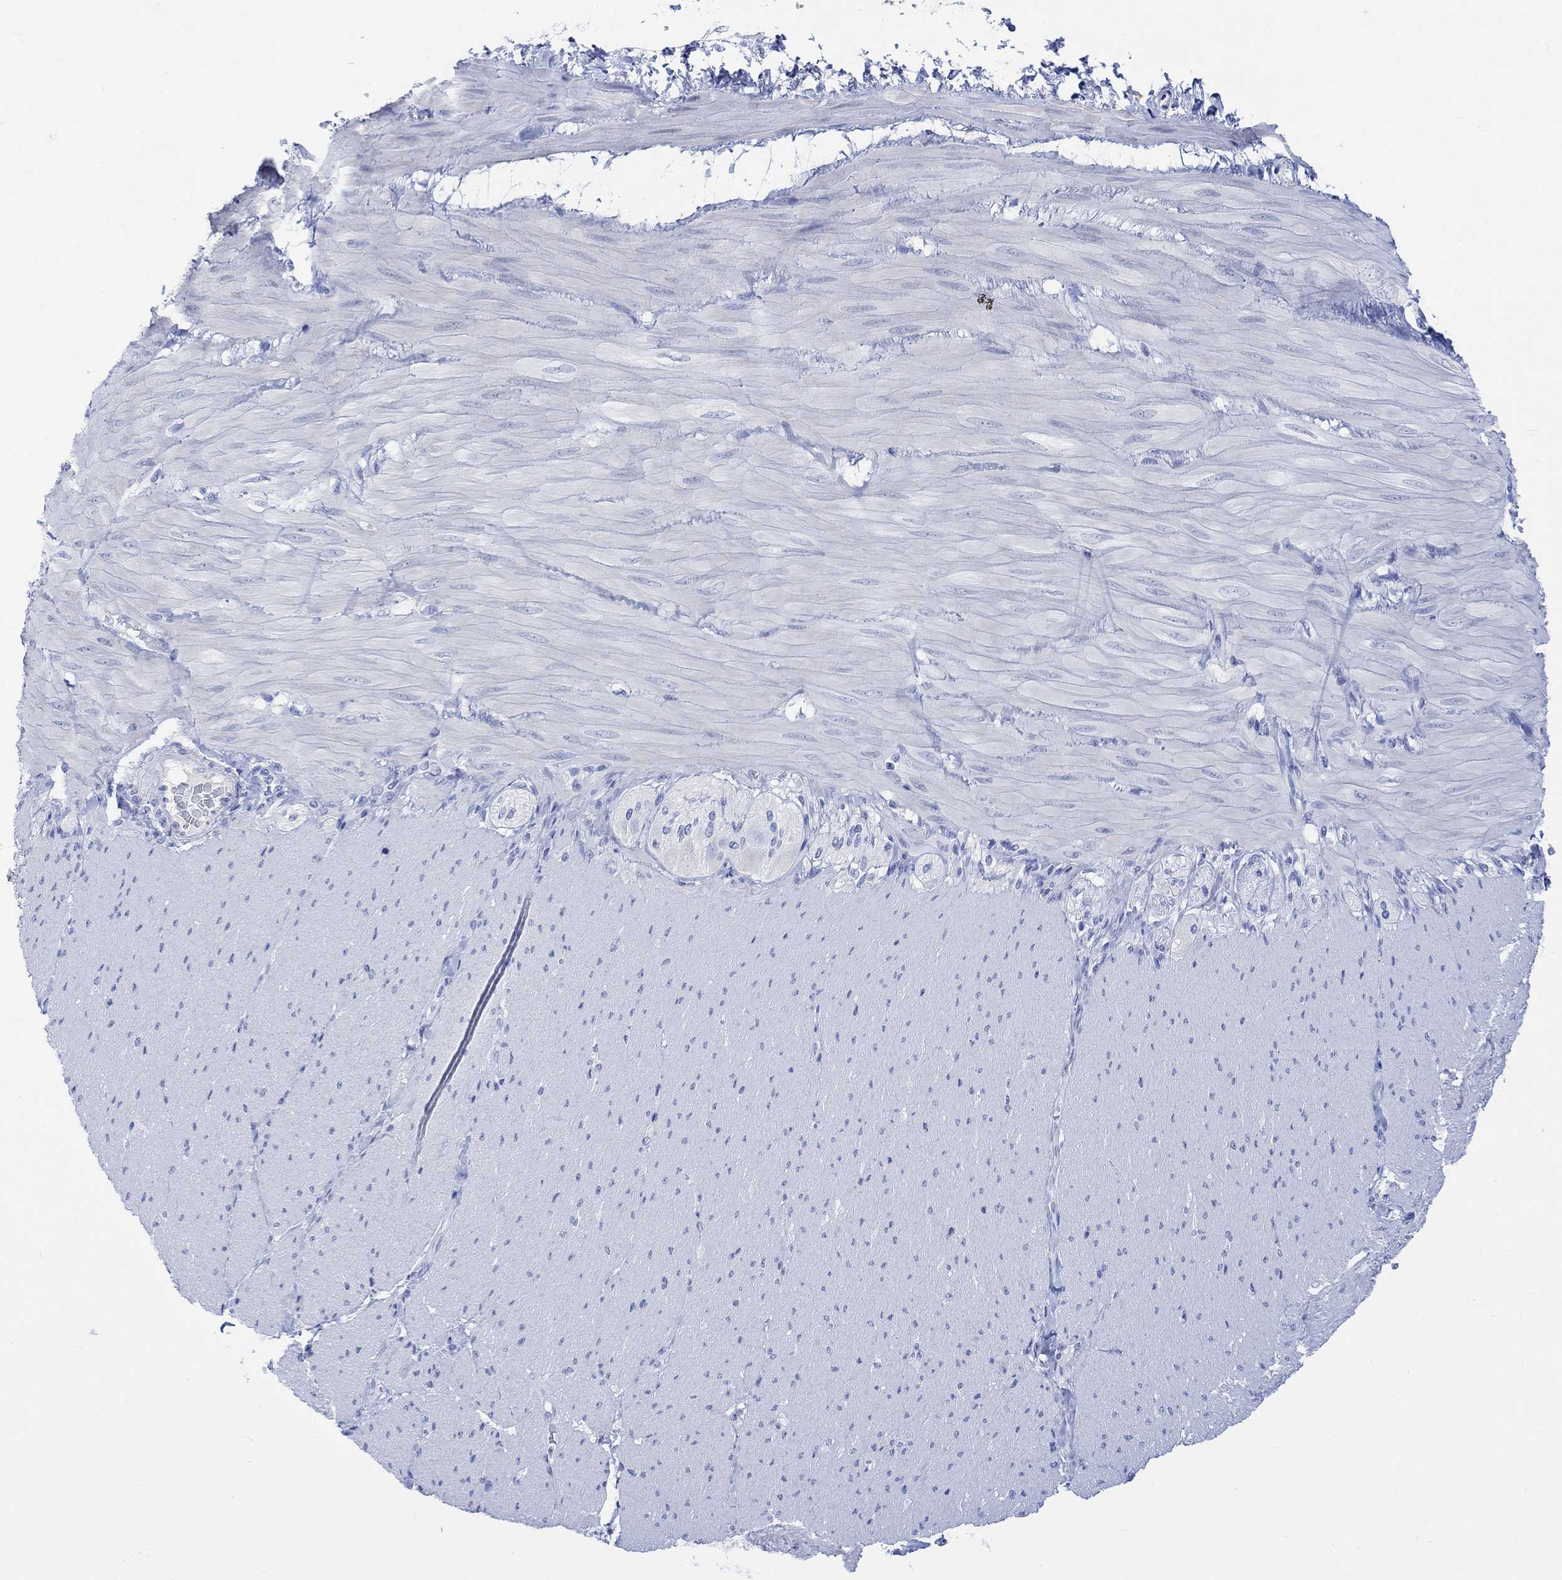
{"staining": {"intensity": "negative", "quantity": "none", "location": "none"}, "tissue": "adipose tissue", "cell_type": "Adipocytes", "image_type": "normal", "snomed": [{"axis": "morphology", "description": "Normal tissue, NOS"}, {"axis": "topography", "description": "Smooth muscle"}, {"axis": "topography", "description": "Duodenum"}, {"axis": "topography", "description": "Peripheral nerve tissue"}], "caption": "DAB (3,3'-diaminobenzidine) immunohistochemical staining of normal human adipose tissue displays no significant staining in adipocytes.", "gene": "CALCA", "patient": {"sex": "female", "age": 61}}